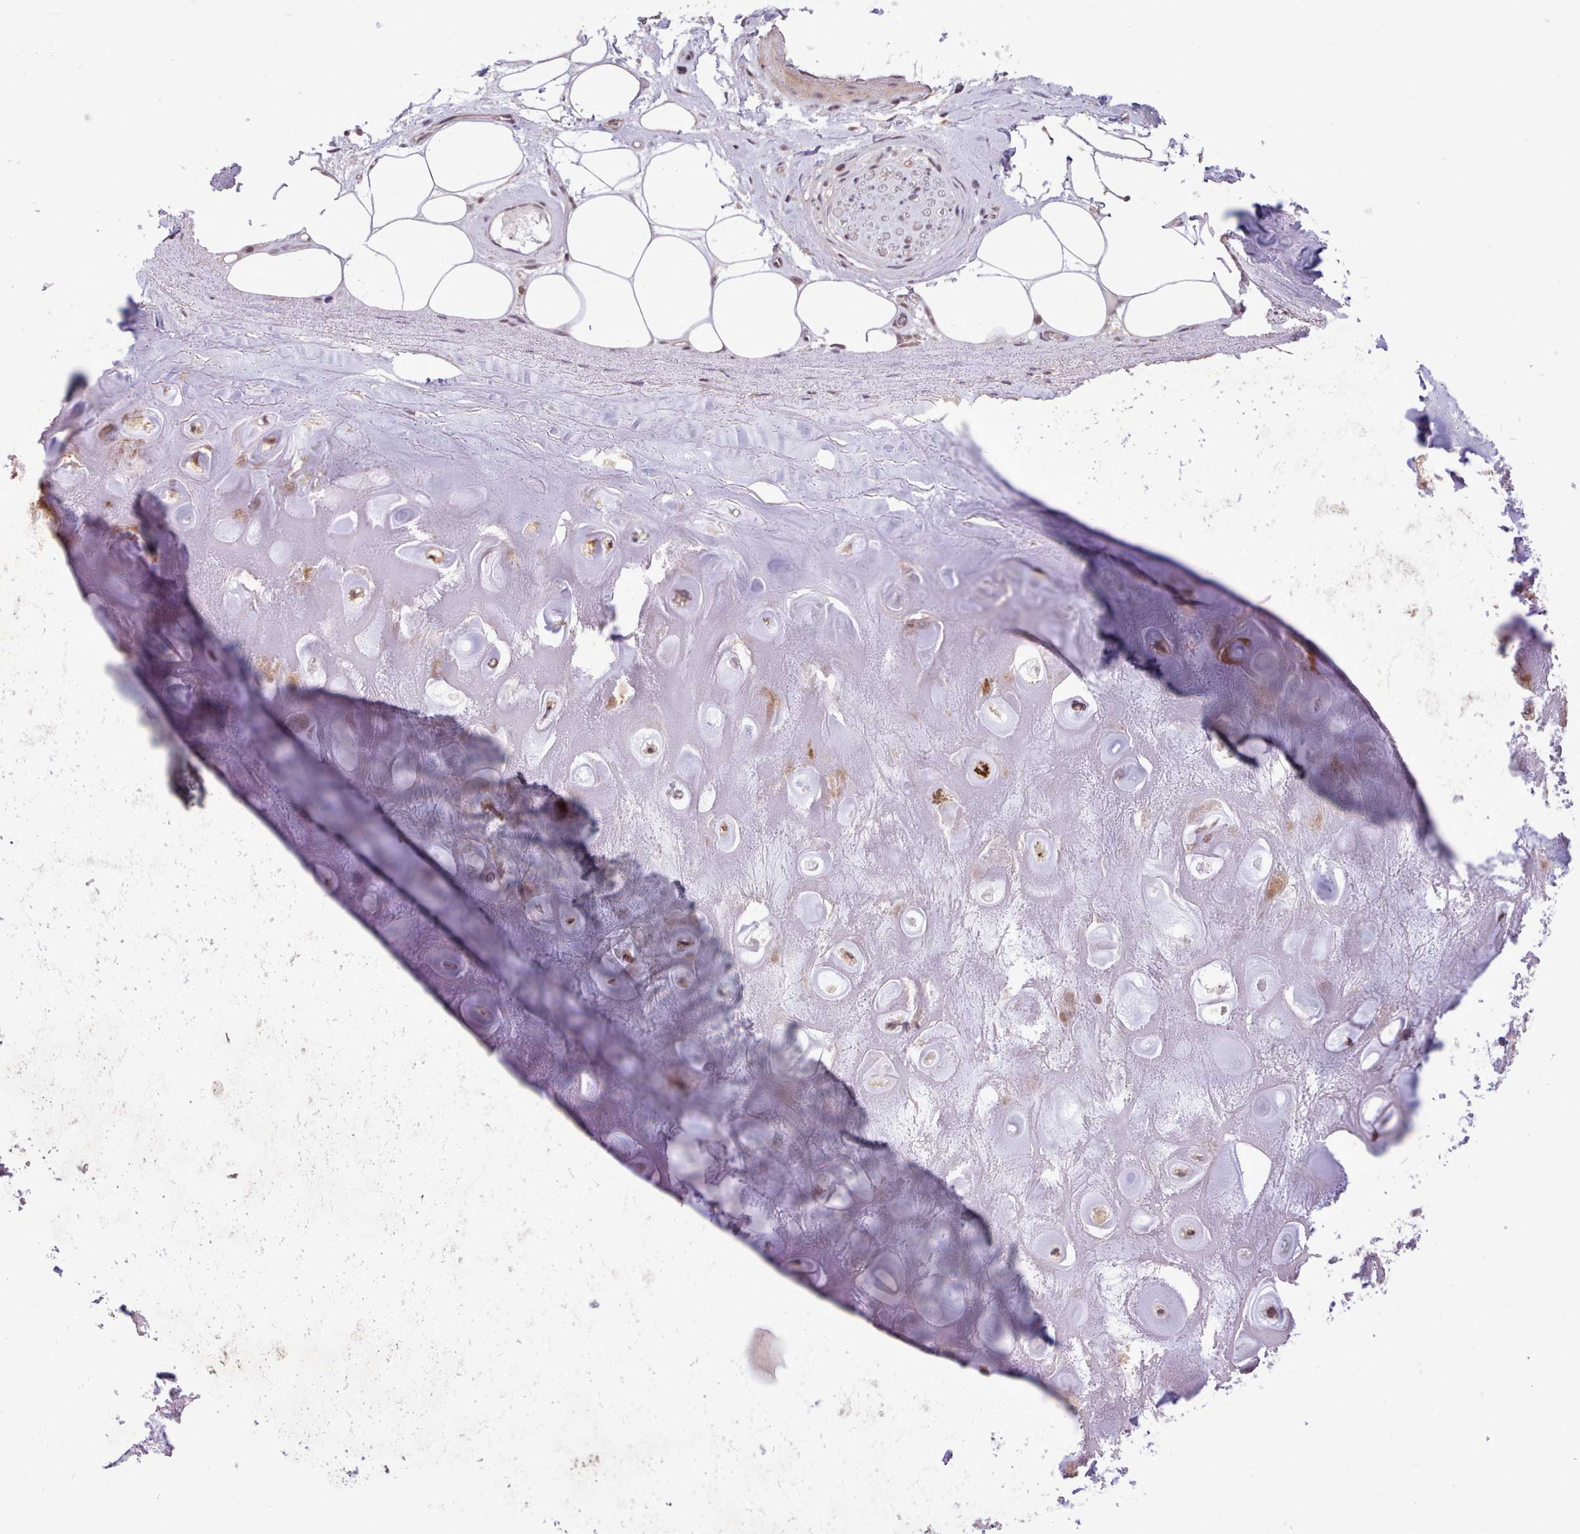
{"staining": {"intensity": "weak", "quantity": "25%-75%", "location": "nuclear"}, "tissue": "adipose tissue", "cell_type": "Adipocytes", "image_type": "normal", "snomed": [{"axis": "morphology", "description": "Normal tissue, NOS"}, {"axis": "topography", "description": "Cartilage tissue"}], "caption": "Adipose tissue stained for a protein reveals weak nuclear positivity in adipocytes. (Stains: DAB in brown, nuclei in blue, Microscopy: brightfield microscopy at high magnification).", "gene": "ZNF607", "patient": {"sex": "male", "age": 81}}